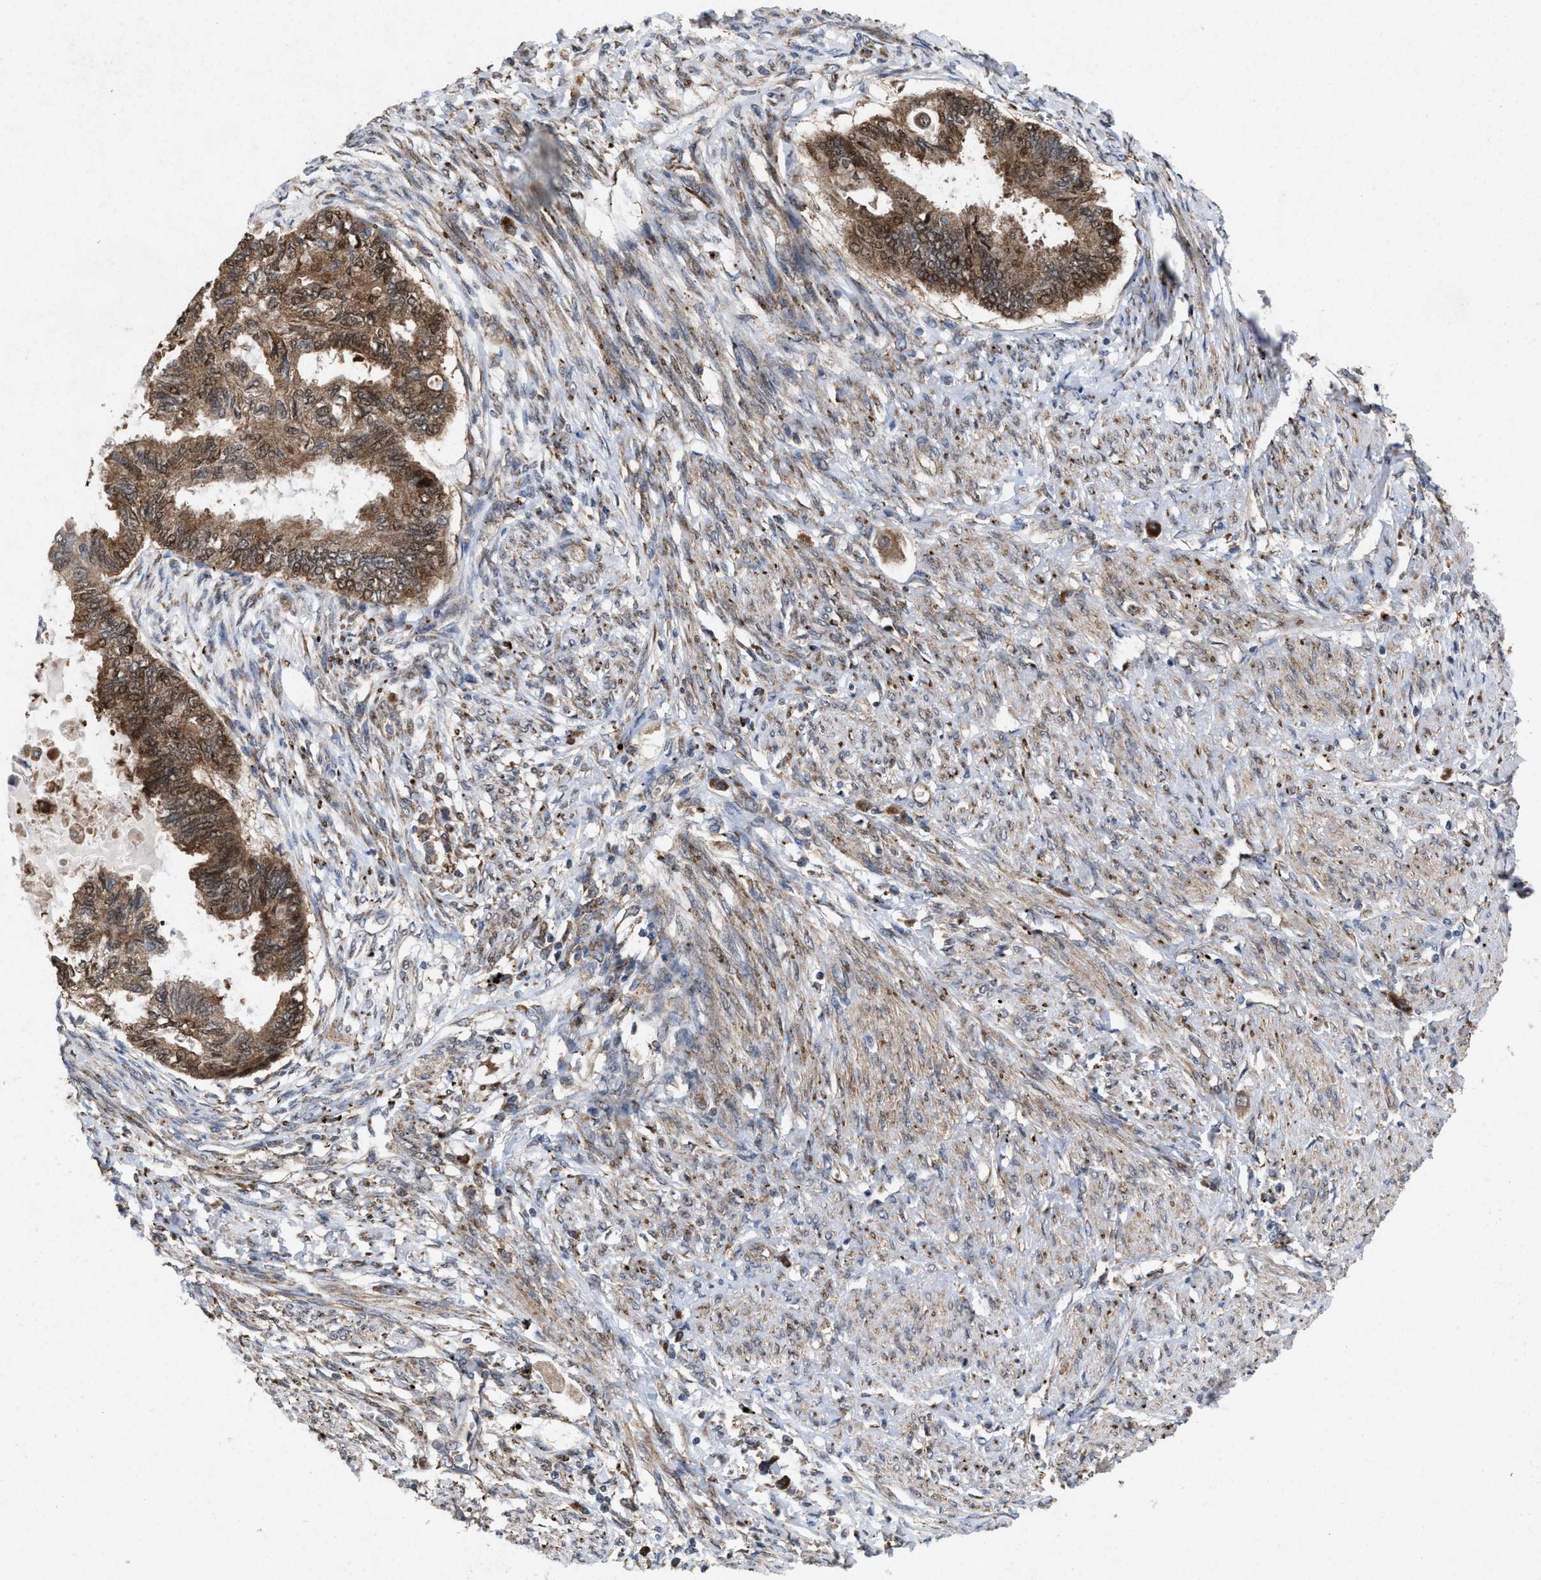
{"staining": {"intensity": "moderate", "quantity": ">75%", "location": "cytoplasmic/membranous"}, "tissue": "cervical cancer", "cell_type": "Tumor cells", "image_type": "cancer", "snomed": [{"axis": "morphology", "description": "Normal tissue, NOS"}, {"axis": "morphology", "description": "Adenocarcinoma, NOS"}, {"axis": "topography", "description": "Cervix"}, {"axis": "topography", "description": "Endometrium"}], "caption": "A brown stain labels moderate cytoplasmic/membranous expression of a protein in human cervical adenocarcinoma tumor cells. Nuclei are stained in blue.", "gene": "MSI2", "patient": {"sex": "female", "age": 86}}